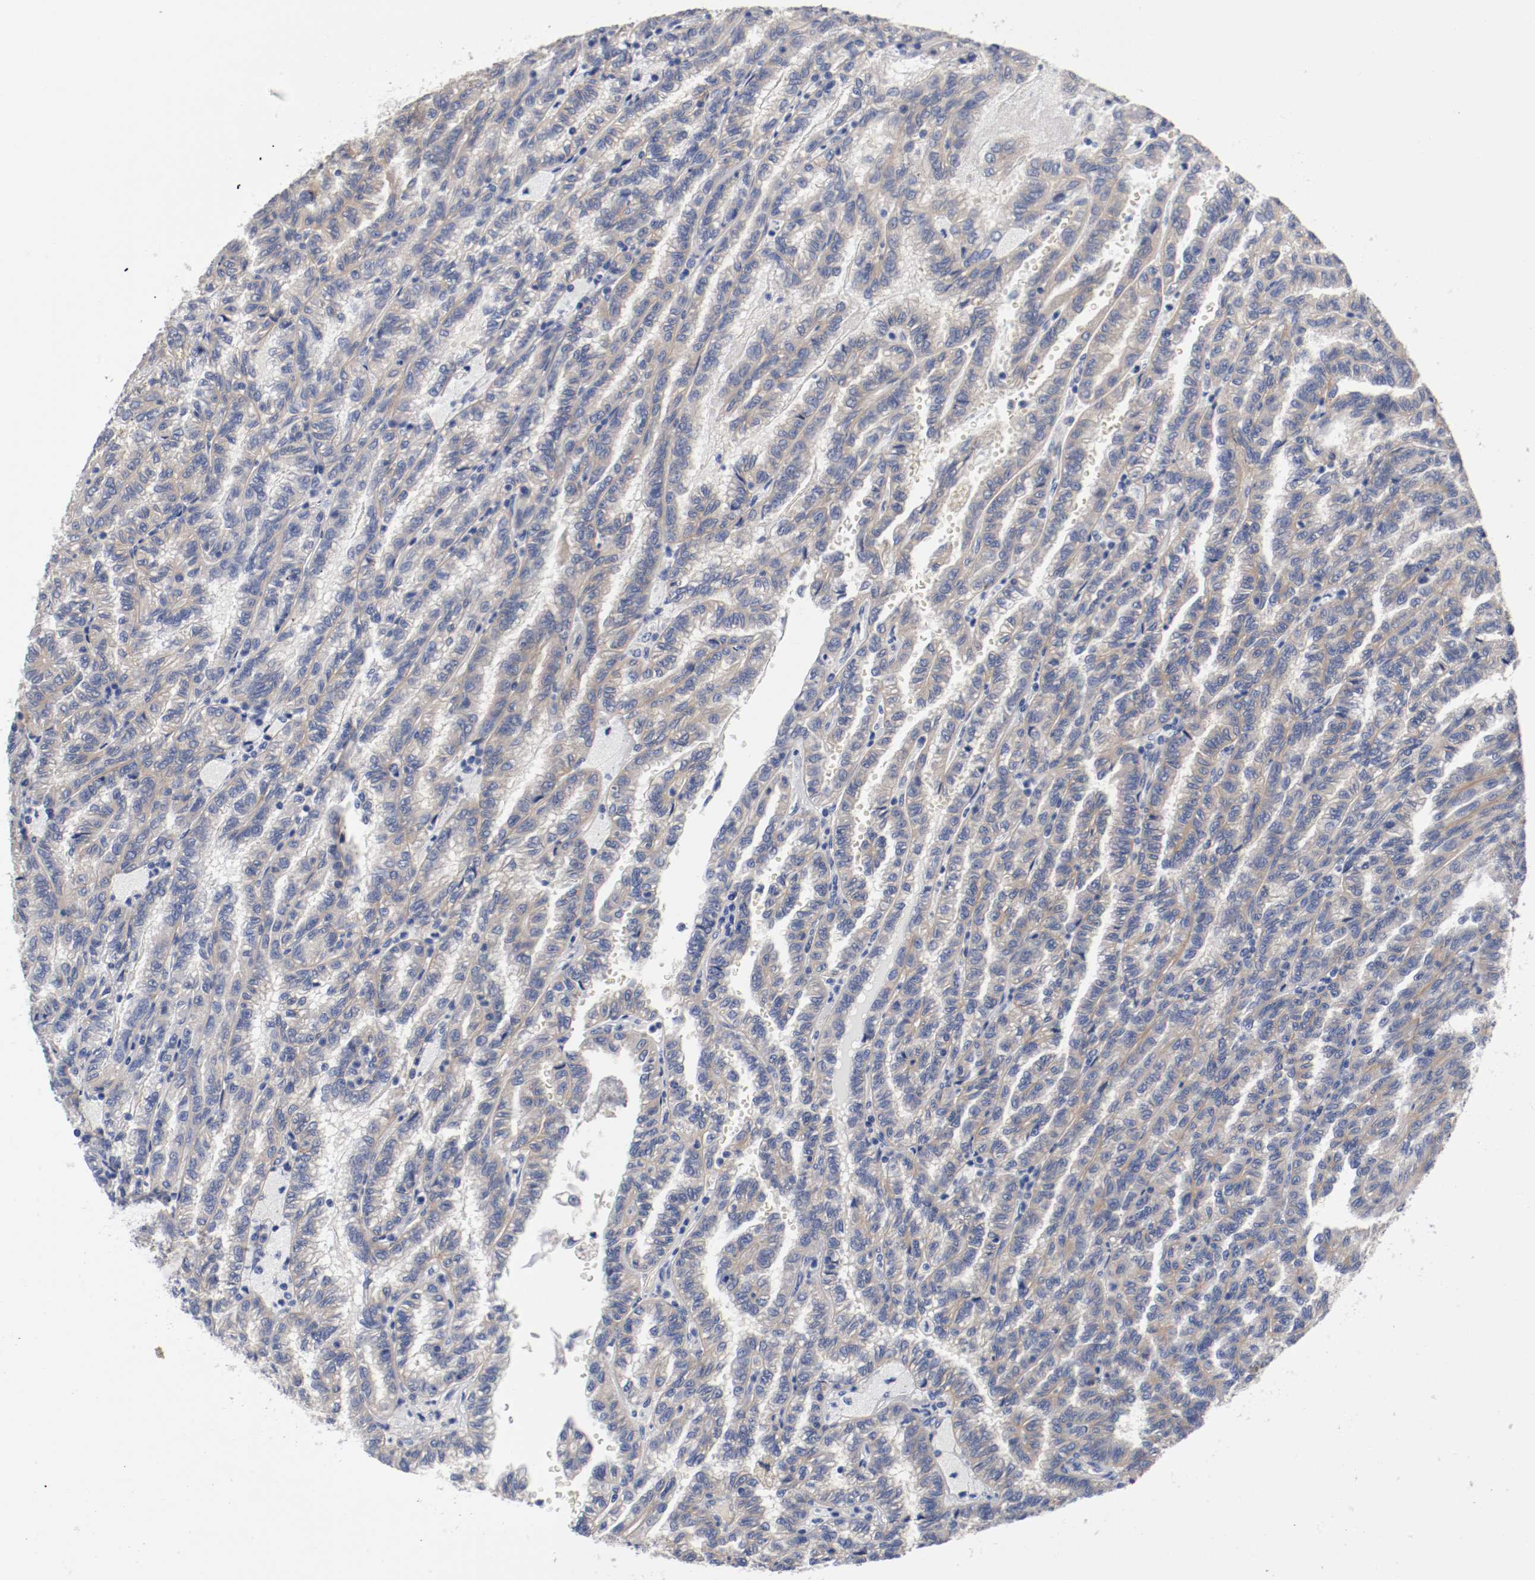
{"staining": {"intensity": "weak", "quantity": ">75%", "location": "cytoplasmic/membranous"}, "tissue": "renal cancer", "cell_type": "Tumor cells", "image_type": "cancer", "snomed": [{"axis": "morphology", "description": "Inflammation, NOS"}, {"axis": "morphology", "description": "Adenocarcinoma, NOS"}, {"axis": "topography", "description": "Kidney"}], "caption": "IHC micrograph of neoplastic tissue: renal cancer (adenocarcinoma) stained using immunohistochemistry (IHC) shows low levels of weak protein expression localized specifically in the cytoplasmic/membranous of tumor cells, appearing as a cytoplasmic/membranous brown color.", "gene": "HGS", "patient": {"sex": "male", "age": 68}}